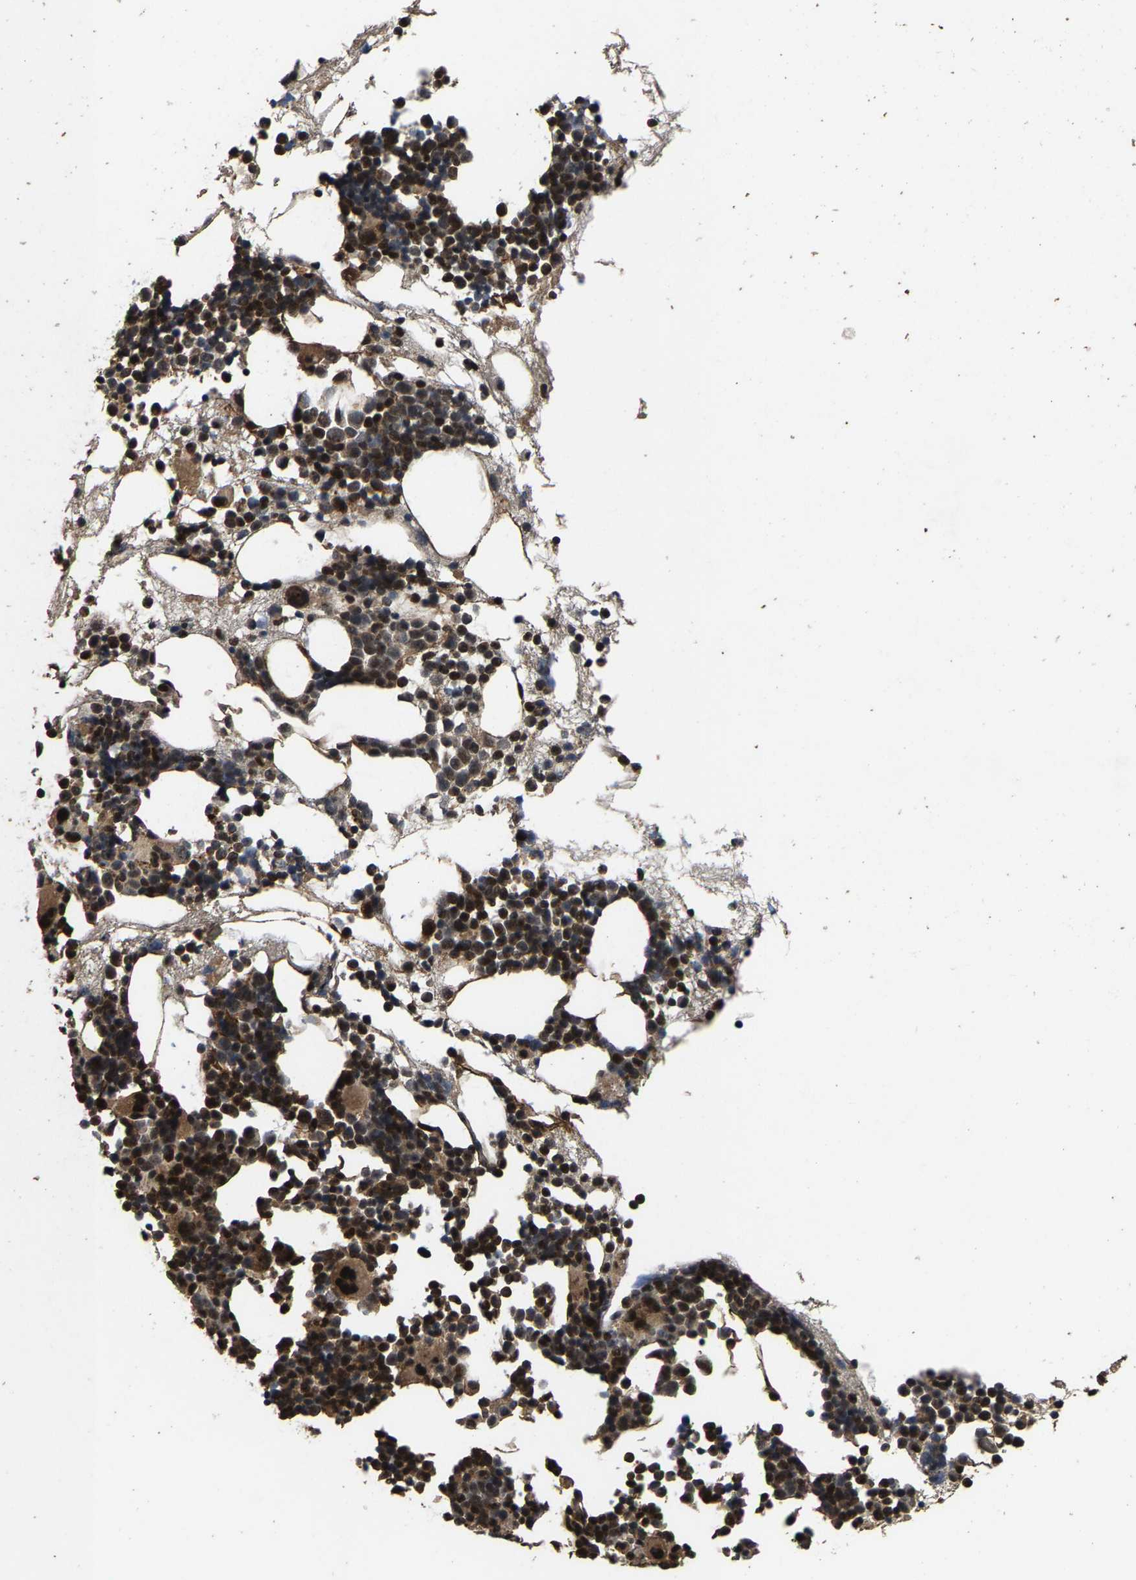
{"staining": {"intensity": "strong", "quantity": ">75%", "location": "cytoplasmic/membranous,nuclear"}, "tissue": "bone marrow", "cell_type": "Hematopoietic cells", "image_type": "normal", "snomed": [{"axis": "morphology", "description": "Normal tissue, NOS"}, {"axis": "morphology", "description": "Inflammation, NOS"}, {"axis": "topography", "description": "Bone marrow"}], "caption": "About >75% of hematopoietic cells in normal human bone marrow demonstrate strong cytoplasmic/membranous,nuclear protein staining as visualized by brown immunohistochemical staining.", "gene": "HAUS6", "patient": {"sex": "female", "age": 81}}